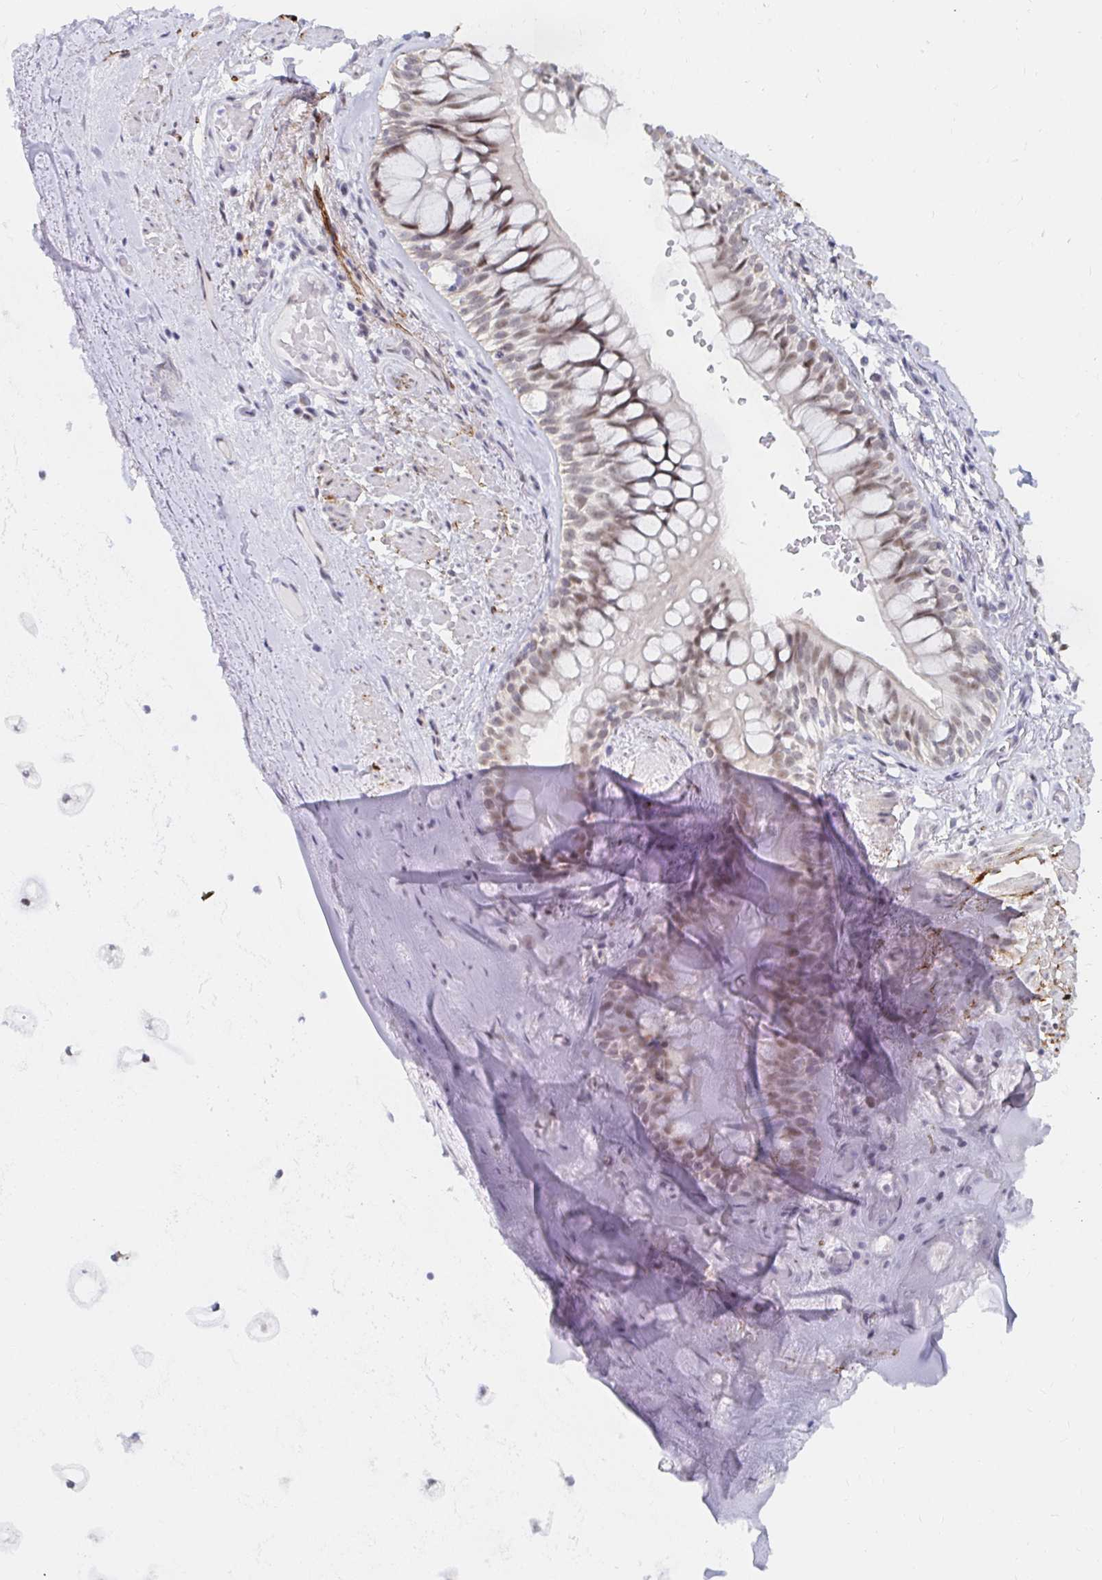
{"staining": {"intensity": "negative", "quantity": "none", "location": "none"}, "tissue": "adipose tissue", "cell_type": "Adipocytes", "image_type": "normal", "snomed": [{"axis": "morphology", "description": "Normal tissue, NOS"}, {"axis": "topography", "description": "Cartilage tissue"}, {"axis": "topography", "description": "Bronchus"}], "caption": "Immunohistochemistry image of normal adipose tissue: human adipose tissue stained with DAB shows no significant protein positivity in adipocytes. Brightfield microscopy of immunohistochemistry stained with DAB (brown) and hematoxylin (blue), captured at high magnification.", "gene": "COL28A1", "patient": {"sex": "male", "age": 64}}